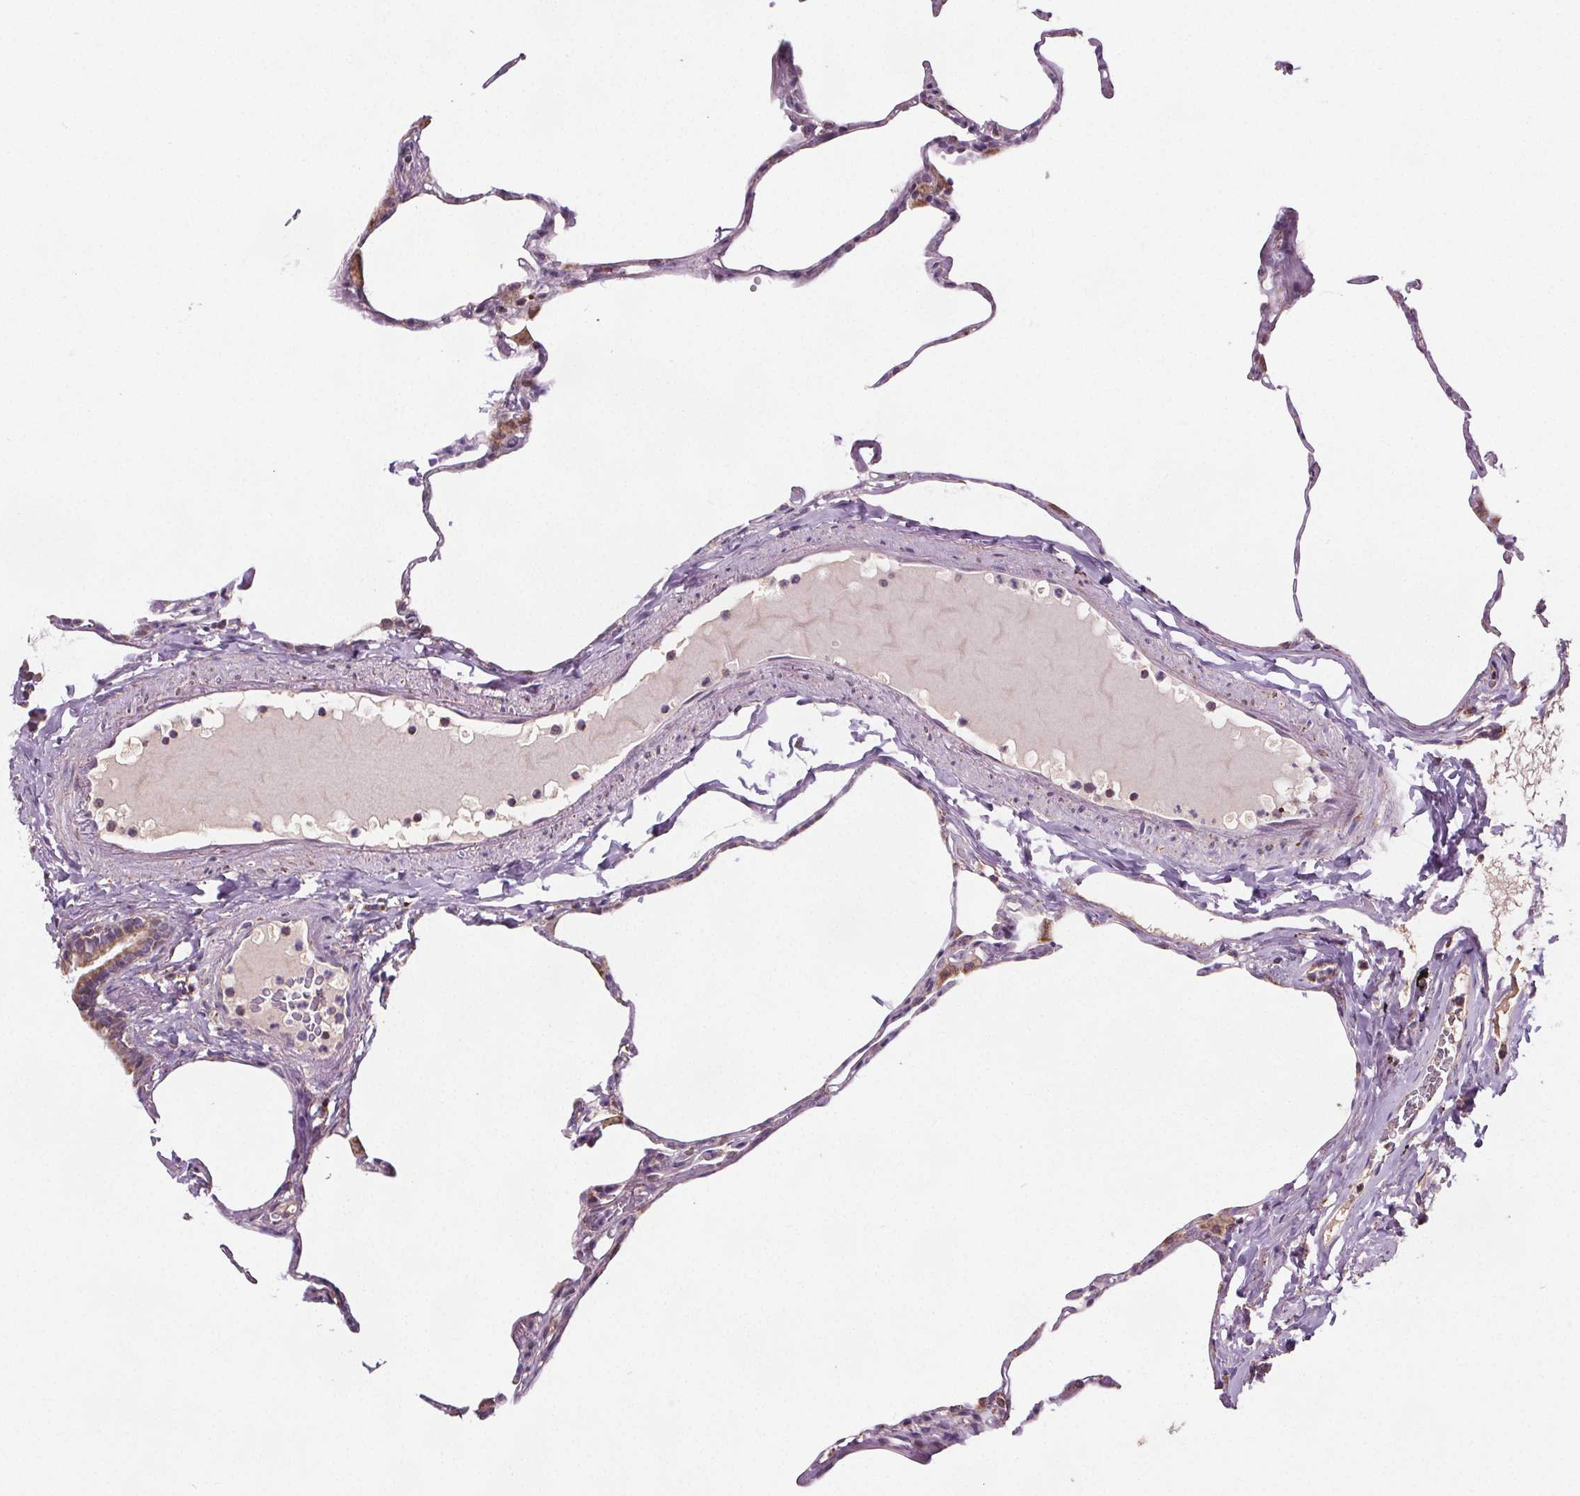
{"staining": {"intensity": "moderate", "quantity": "<25%", "location": "cytoplasmic/membranous"}, "tissue": "lung", "cell_type": "Alveolar cells", "image_type": "normal", "snomed": [{"axis": "morphology", "description": "Normal tissue, NOS"}, {"axis": "topography", "description": "Lung"}], "caption": "DAB (3,3'-diaminobenzidine) immunohistochemical staining of normal human lung shows moderate cytoplasmic/membranous protein expression in approximately <25% of alveolar cells. Using DAB (brown) and hematoxylin (blue) stains, captured at high magnification using brightfield microscopy.", "gene": "SUCLA2", "patient": {"sex": "male", "age": 65}}